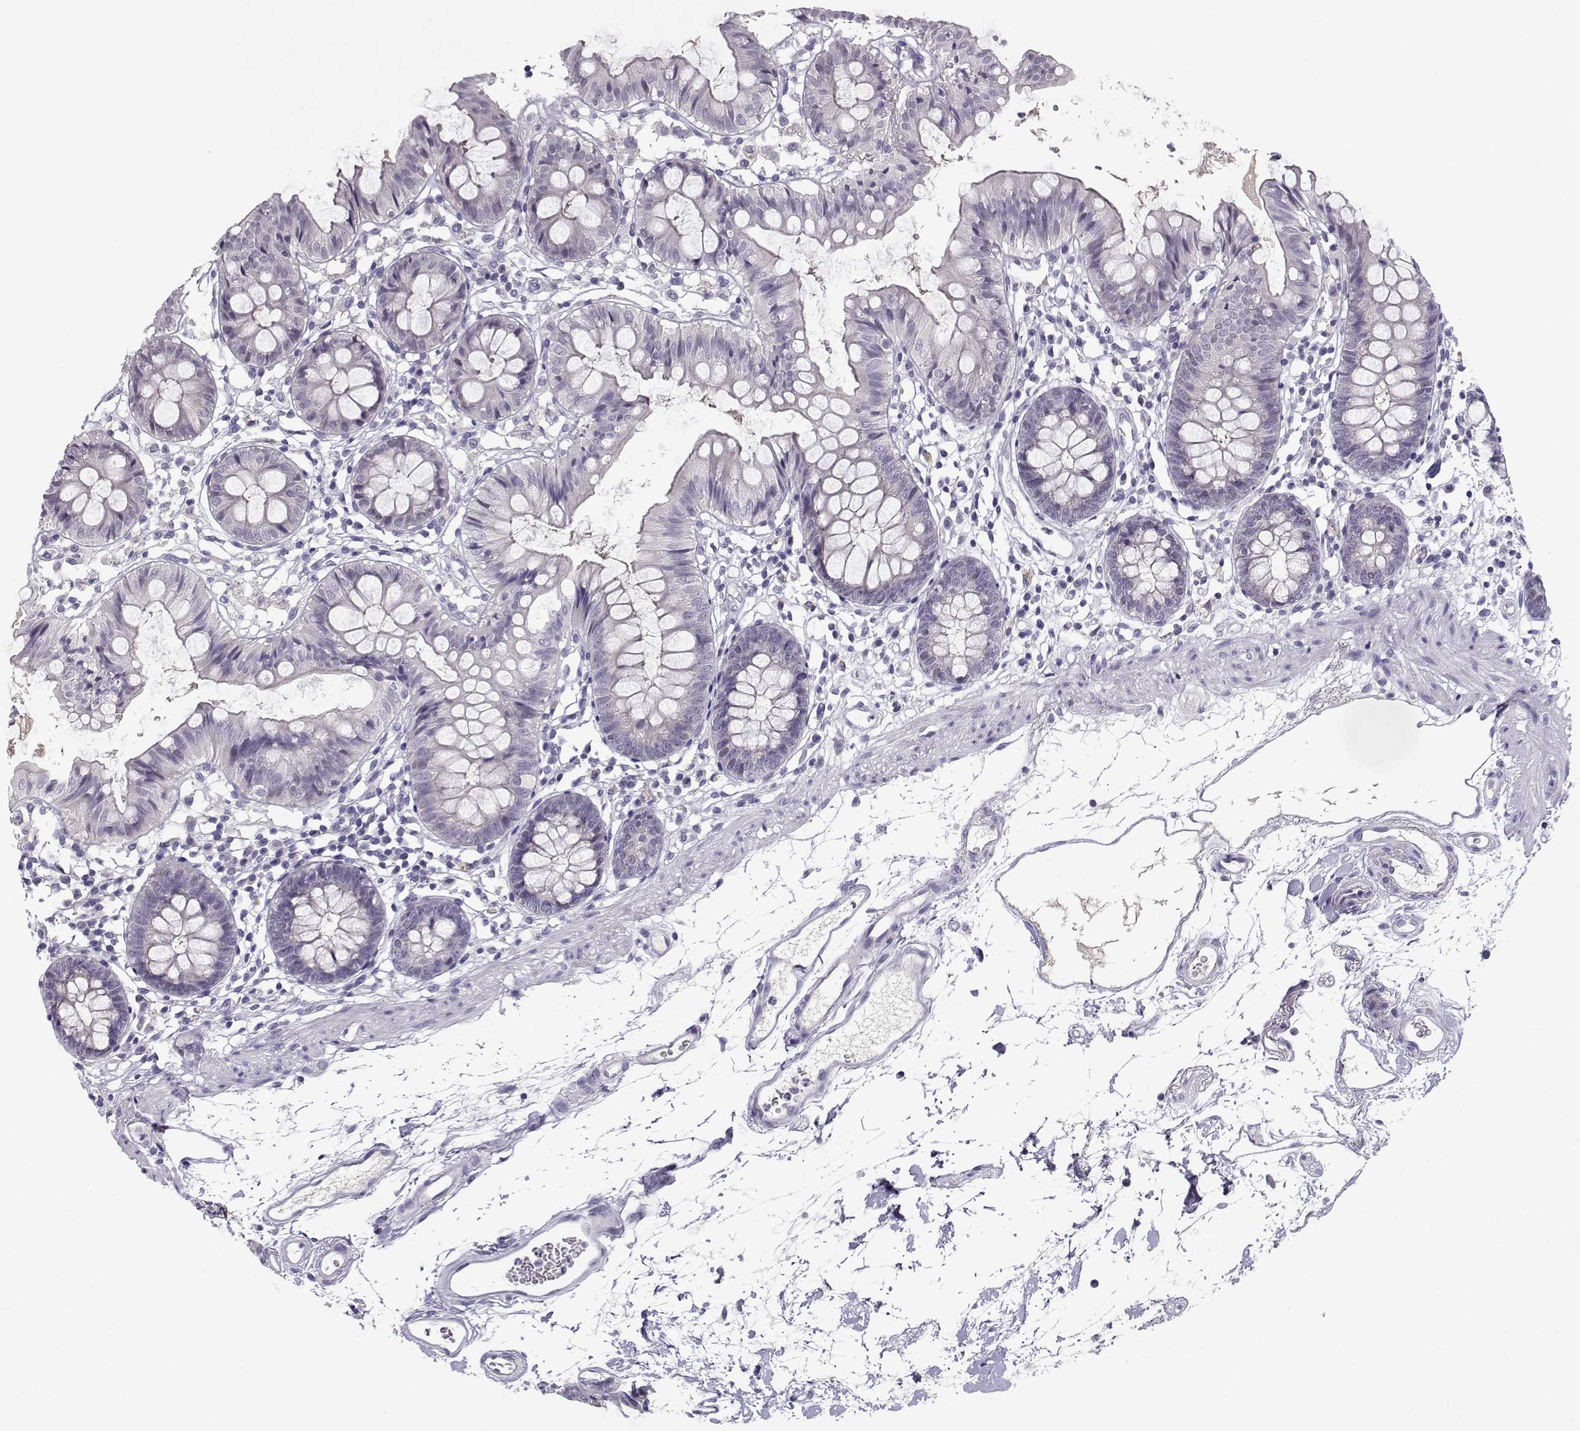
{"staining": {"intensity": "negative", "quantity": "none", "location": "none"}, "tissue": "colon", "cell_type": "Endothelial cells", "image_type": "normal", "snomed": [{"axis": "morphology", "description": "Normal tissue, NOS"}, {"axis": "topography", "description": "Colon"}], "caption": "Immunohistochemical staining of unremarkable colon reveals no significant positivity in endothelial cells. (Immunohistochemistry, brightfield microscopy, high magnification).", "gene": "CFAP77", "patient": {"sex": "female", "age": 84}}